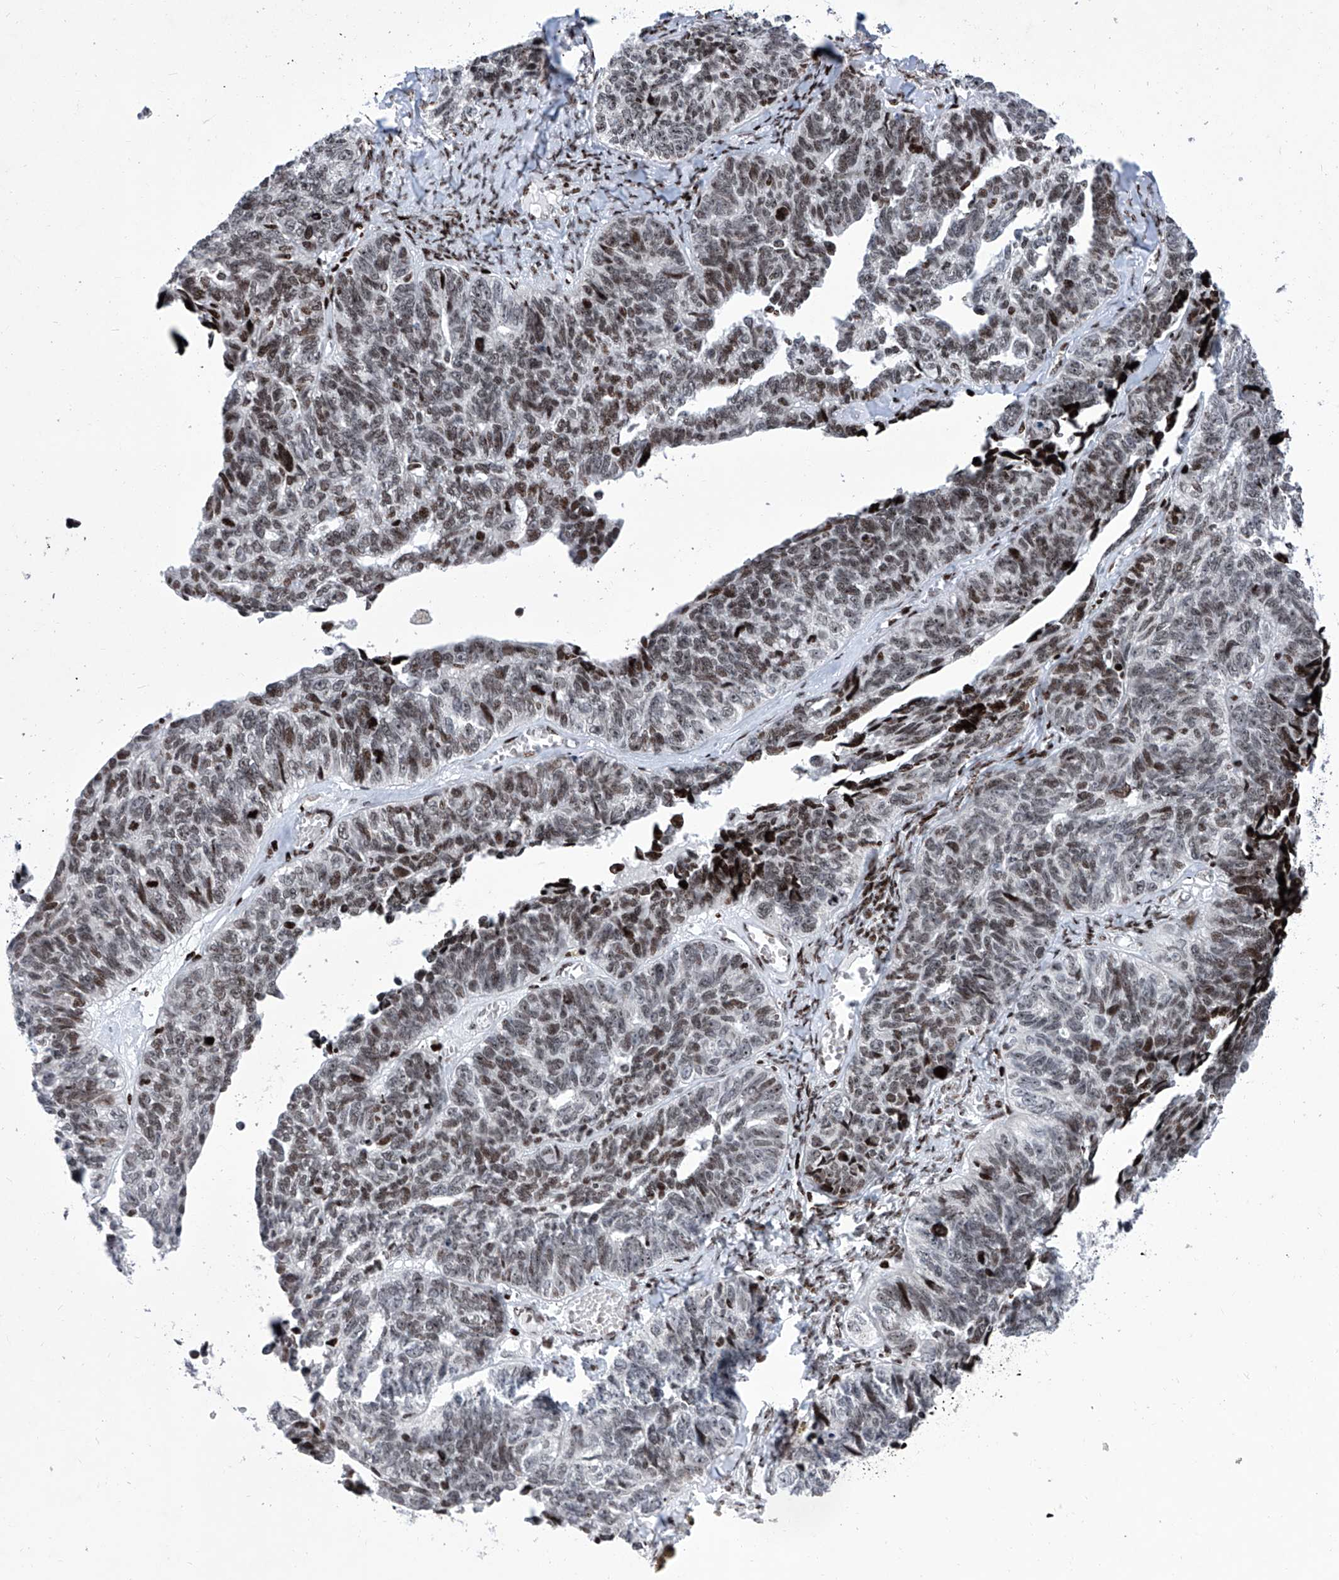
{"staining": {"intensity": "moderate", "quantity": "25%-75%", "location": "nuclear"}, "tissue": "ovarian cancer", "cell_type": "Tumor cells", "image_type": "cancer", "snomed": [{"axis": "morphology", "description": "Cystadenocarcinoma, serous, NOS"}, {"axis": "topography", "description": "Ovary"}], "caption": "Human ovarian serous cystadenocarcinoma stained with a protein marker demonstrates moderate staining in tumor cells.", "gene": "HEY2", "patient": {"sex": "female", "age": 79}}